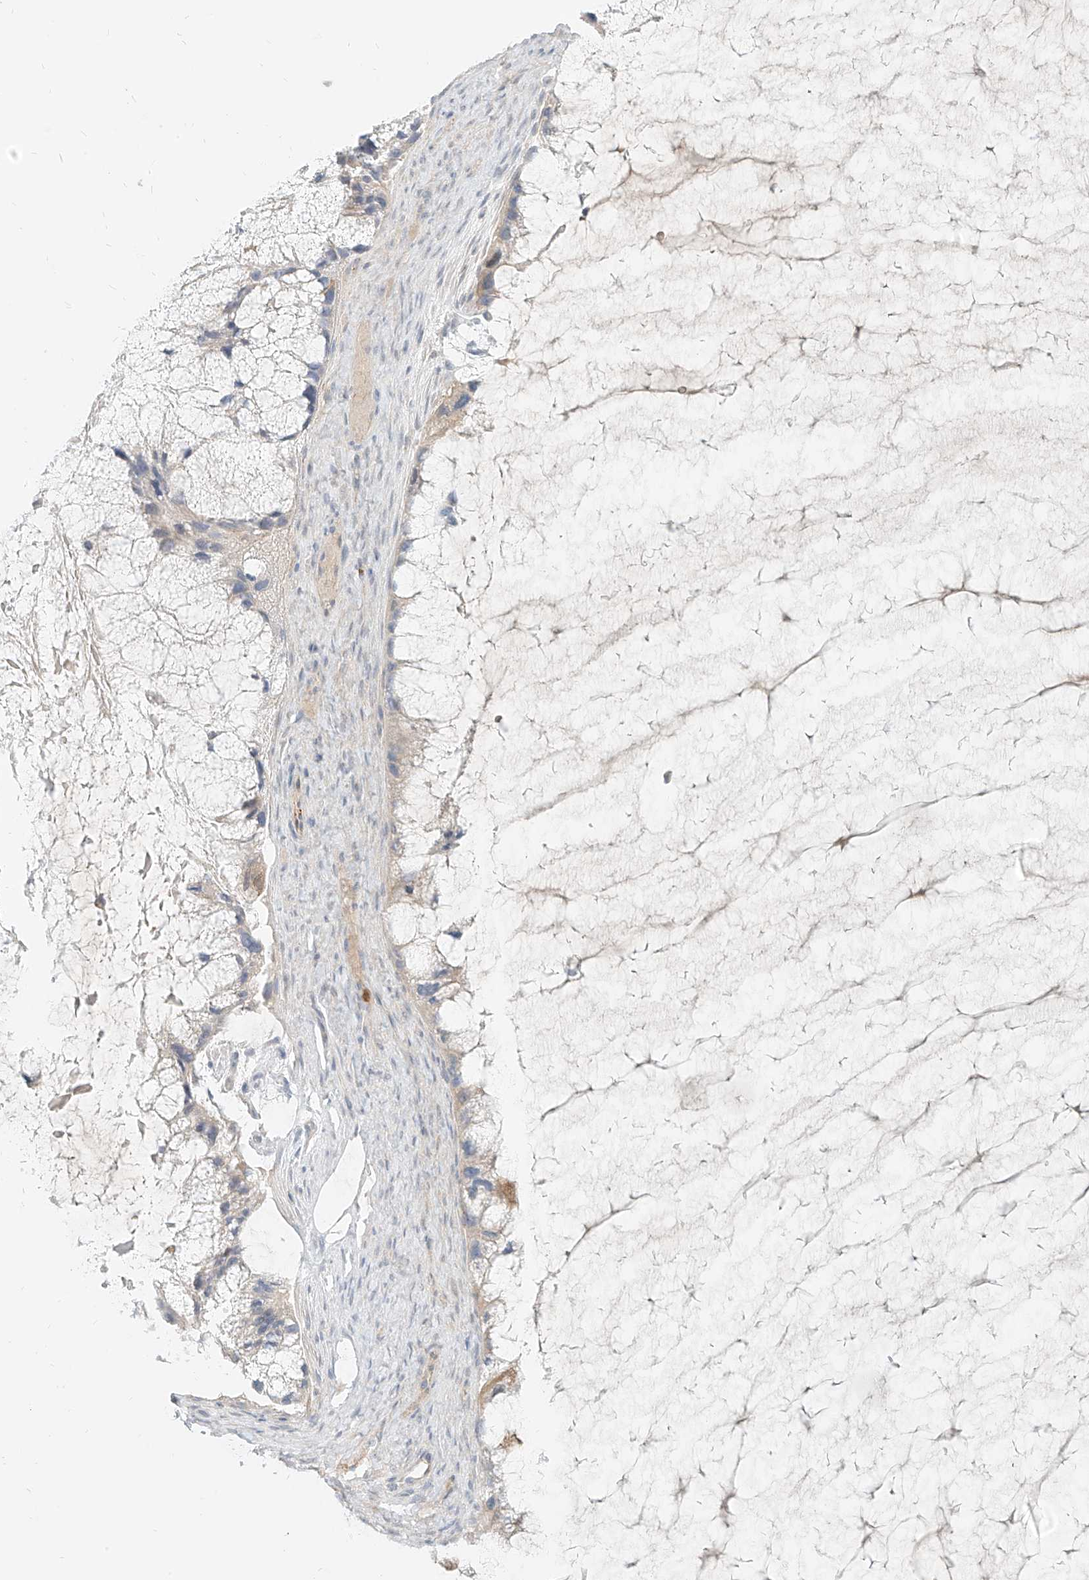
{"staining": {"intensity": "weak", "quantity": "<25%", "location": "cytoplasmic/membranous"}, "tissue": "ovarian cancer", "cell_type": "Tumor cells", "image_type": "cancer", "snomed": [{"axis": "morphology", "description": "Cystadenocarcinoma, mucinous, NOS"}, {"axis": "topography", "description": "Ovary"}], "caption": "Immunohistochemical staining of ovarian cancer (mucinous cystadenocarcinoma) shows no significant staining in tumor cells.", "gene": "PGD", "patient": {"sex": "female", "age": 37}}